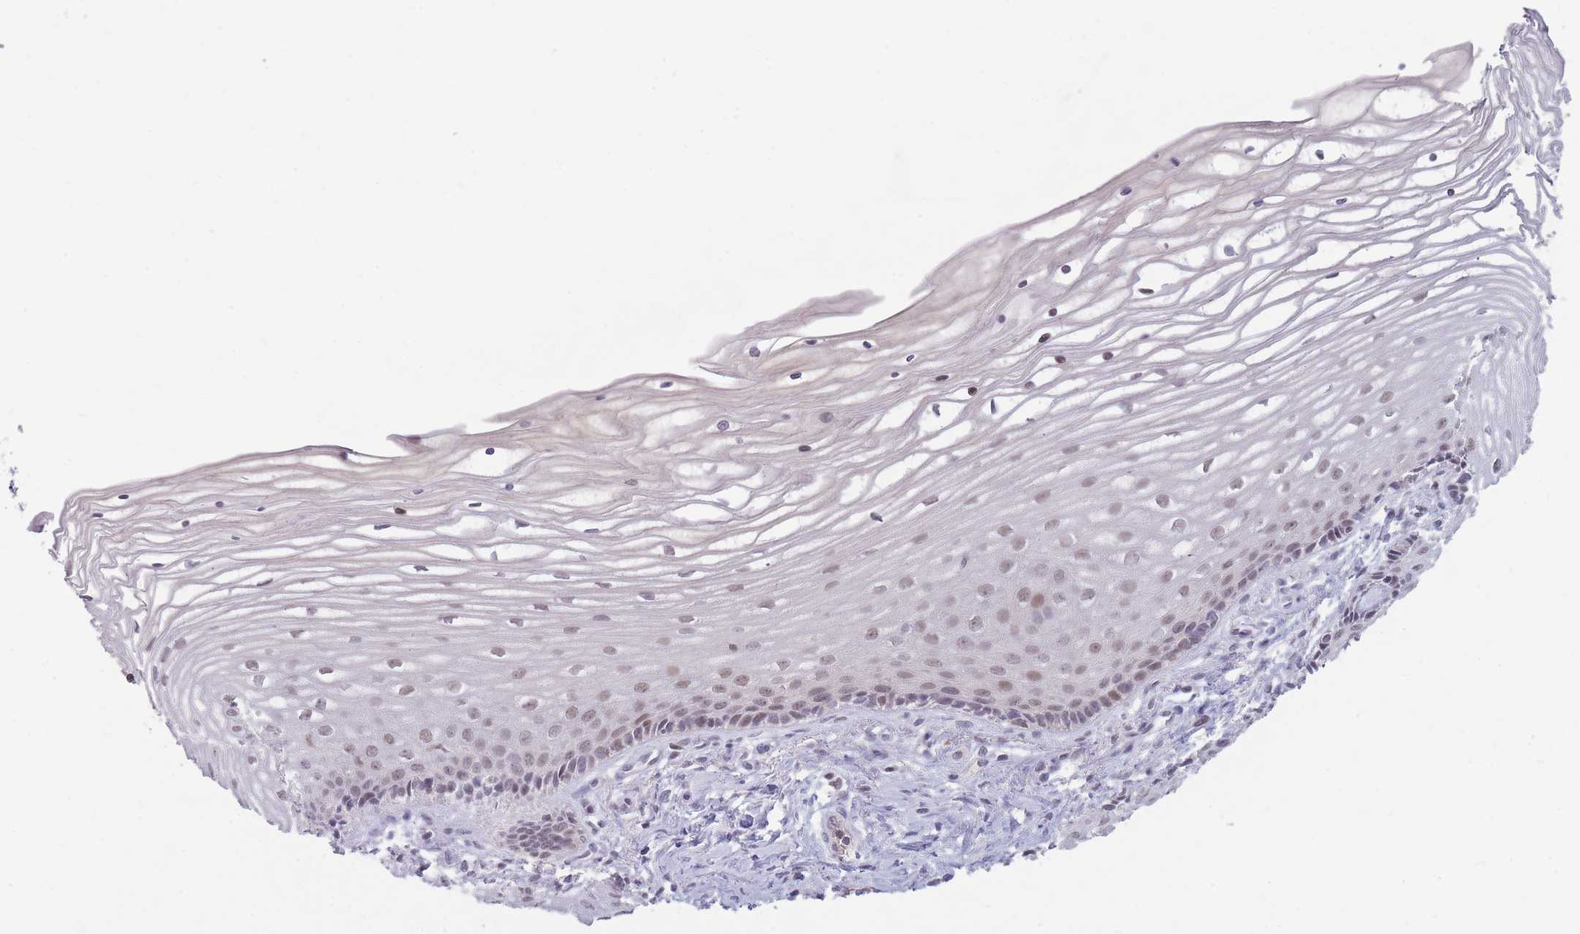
{"staining": {"intensity": "weak", "quantity": "<25%", "location": "nuclear"}, "tissue": "cervix", "cell_type": "Glandular cells", "image_type": "normal", "snomed": [{"axis": "morphology", "description": "Normal tissue, NOS"}, {"axis": "topography", "description": "Cervix"}], "caption": "High magnification brightfield microscopy of normal cervix stained with DAB (3,3'-diaminobenzidine) (brown) and counterstained with hematoxylin (blue): glandular cells show no significant expression. The staining was performed using DAB (3,3'-diaminobenzidine) to visualize the protein expression in brown, while the nuclei were stained in blue with hematoxylin (Magnification: 20x).", "gene": "ARID3B", "patient": {"sex": "female", "age": 47}}